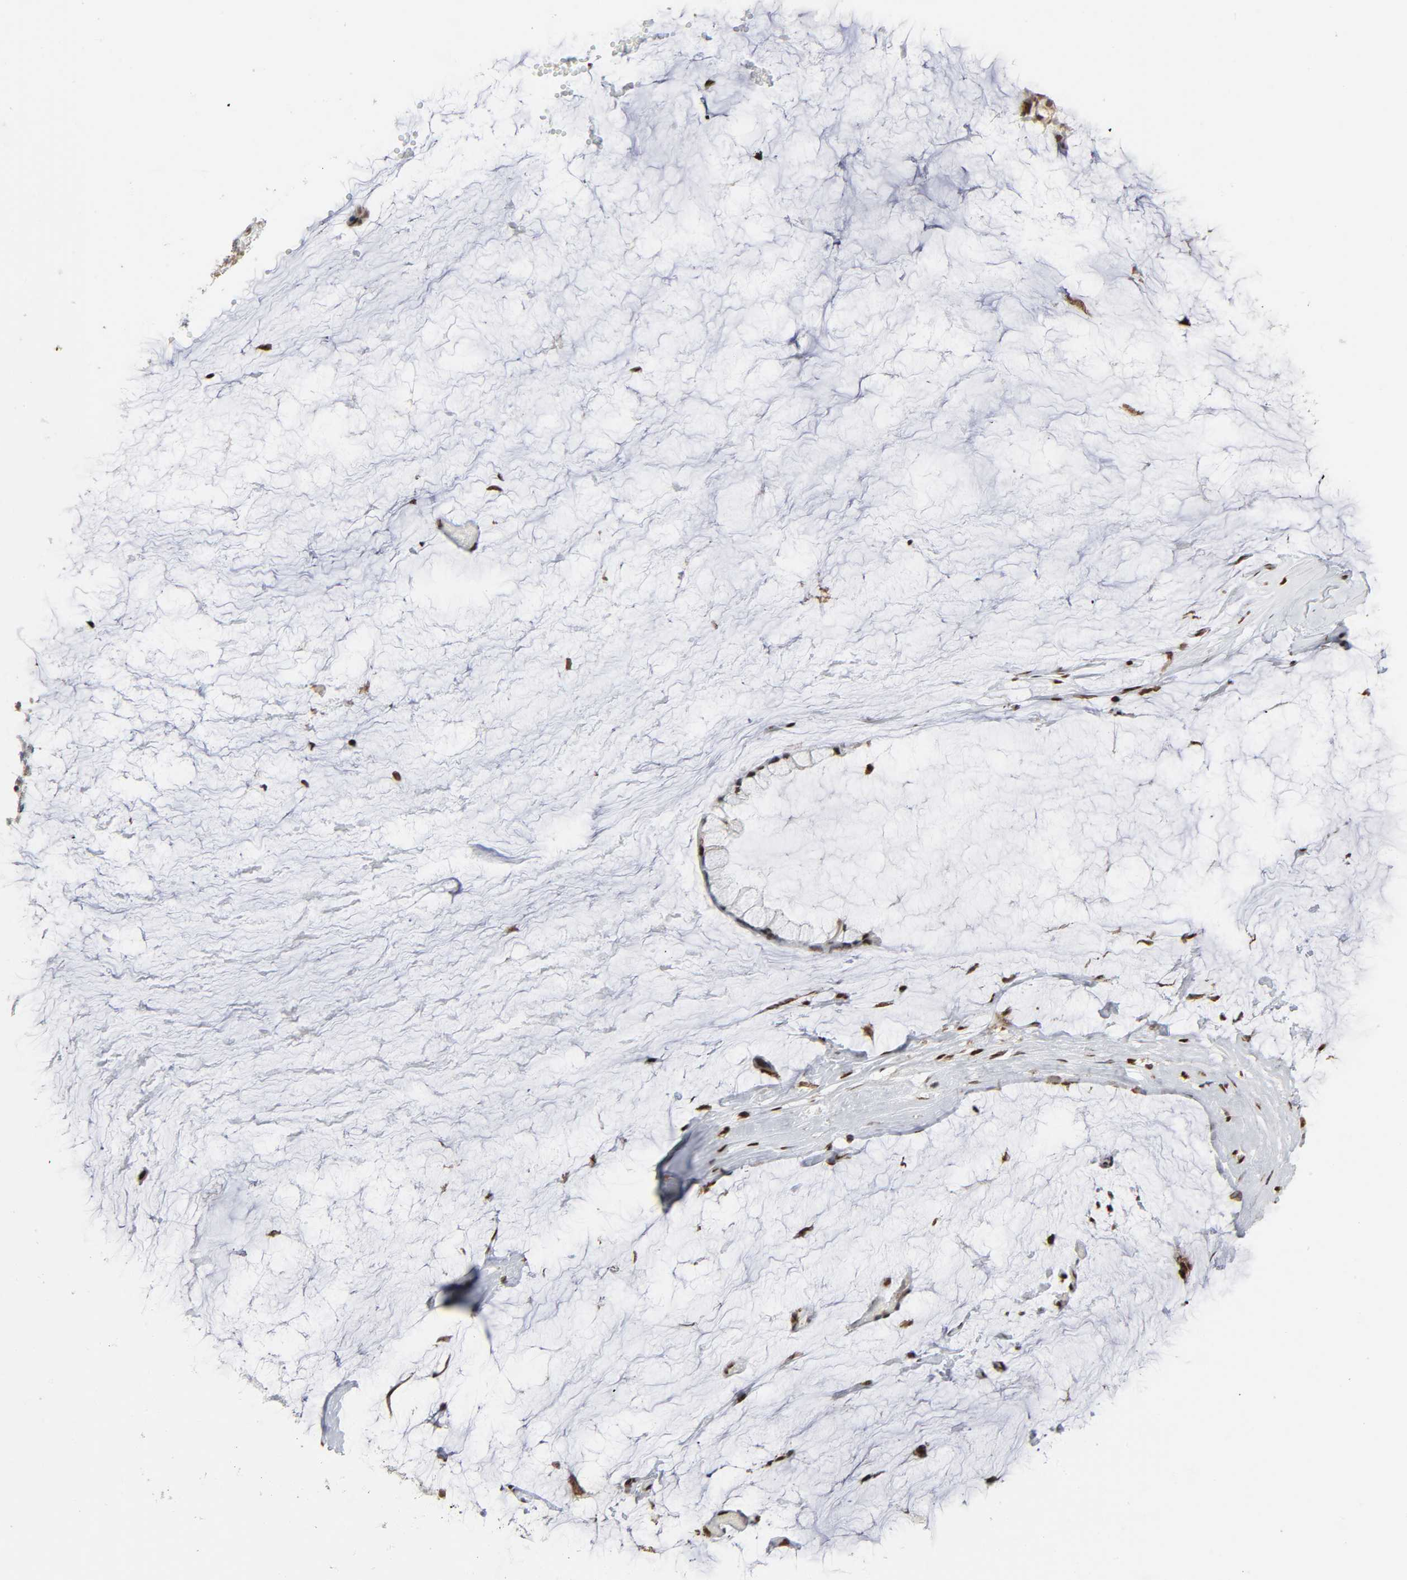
{"staining": {"intensity": "moderate", "quantity": "25%-75%", "location": "nuclear"}, "tissue": "ovarian cancer", "cell_type": "Tumor cells", "image_type": "cancer", "snomed": [{"axis": "morphology", "description": "Cystadenocarcinoma, mucinous, NOS"}, {"axis": "topography", "description": "Ovary"}], "caption": "A brown stain shows moderate nuclear expression of a protein in ovarian cancer tumor cells.", "gene": "WAS", "patient": {"sex": "female", "age": 39}}